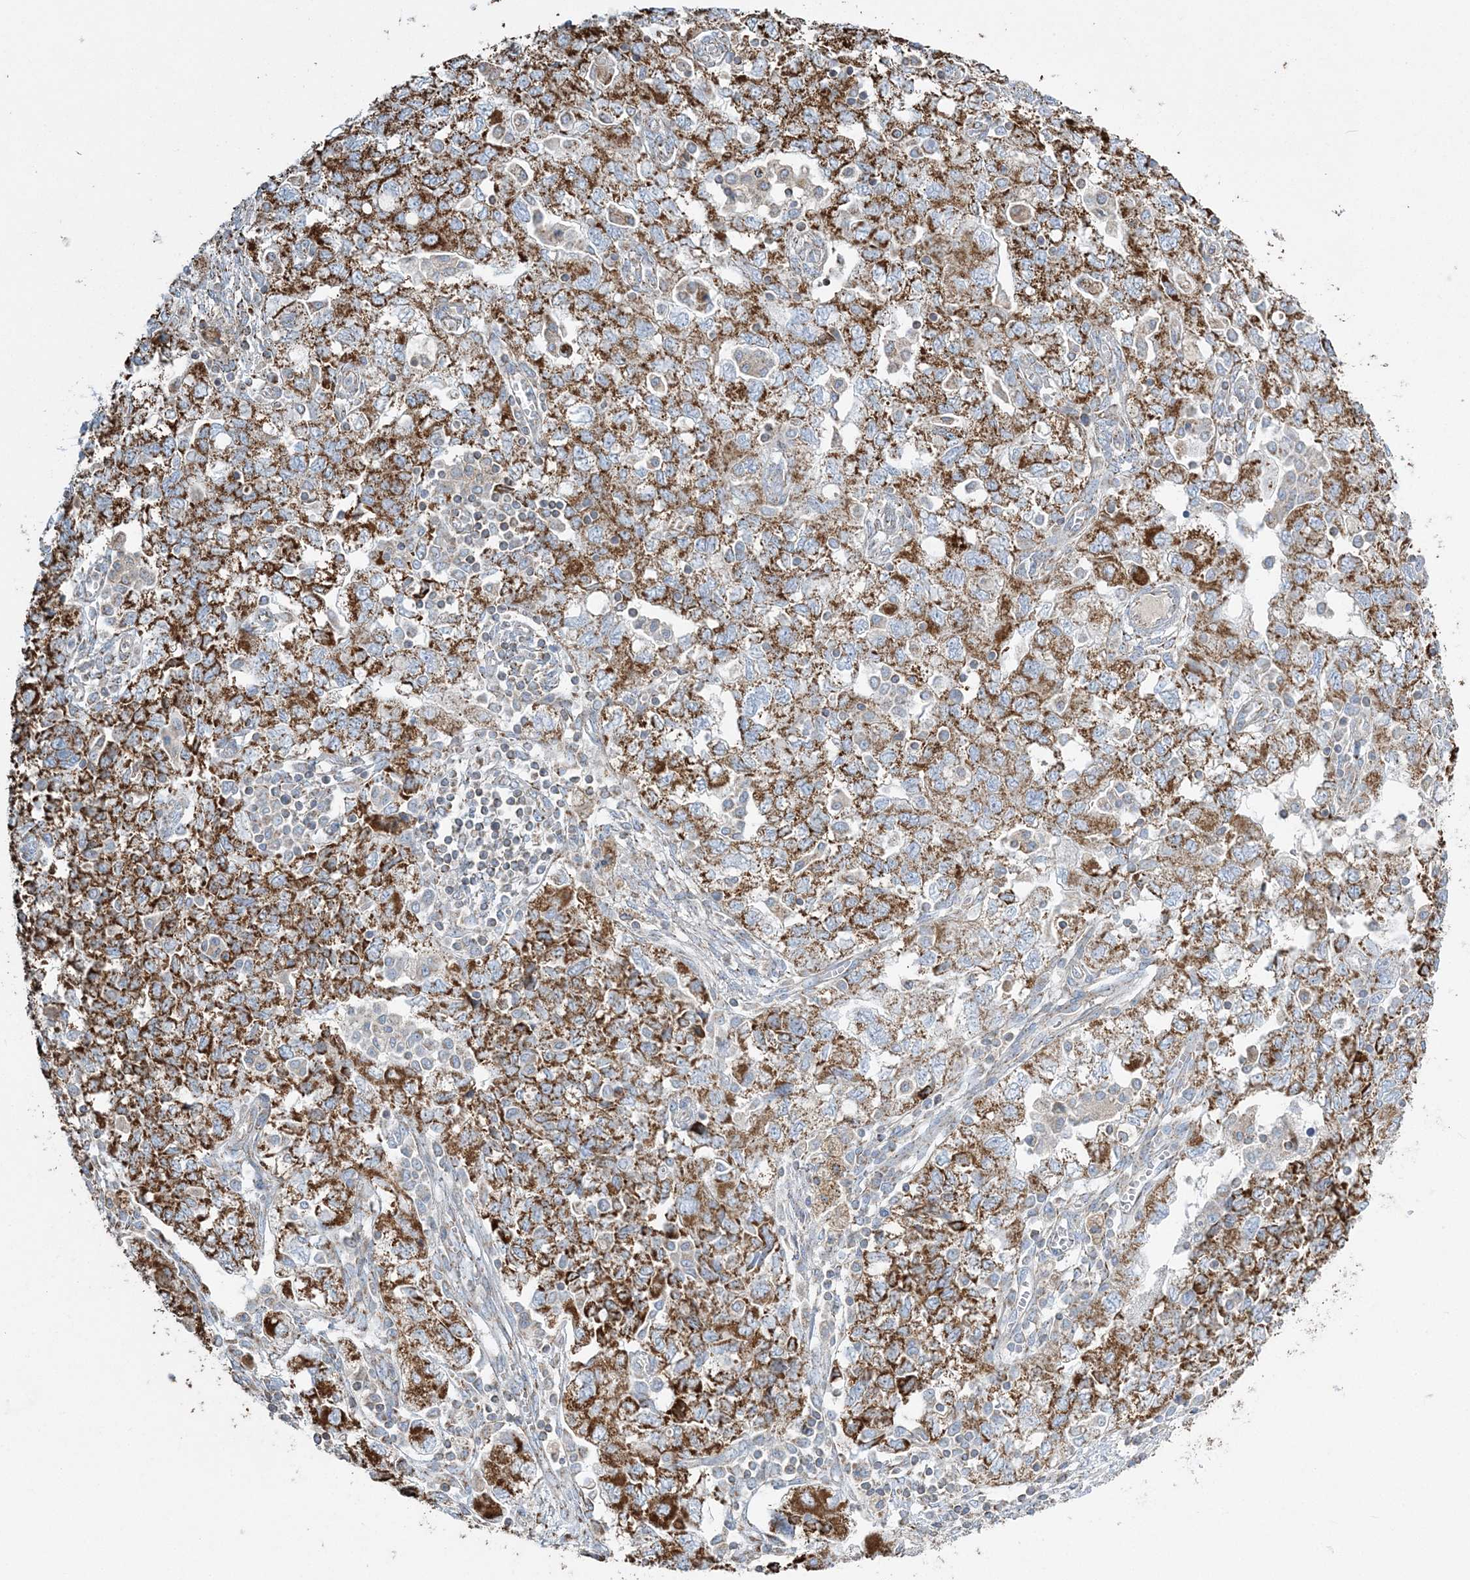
{"staining": {"intensity": "strong", "quantity": ">75%", "location": "cytoplasmic/membranous"}, "tissue": "ovarian cancer", "cell_type": "Tumor cells", "image_type": "cancer", "snomed": [{"axis": "morphology", "description": "Carcinoma, NOS"}, {"axis": "morphology", "description": "Cystadenocarcinoma, serous, NOS"}, {"axis": "topography", "description": "Ovary"}], "caption": "A histopathology image showing strong cytoplasmic/membranous expression in approximately >75% of tumor cells in ovarian cancer, as visualized by brown immunohistochemical staining.", "gene": "RAB11FIP3", "patient": {"sex": "female", "age": 69}}